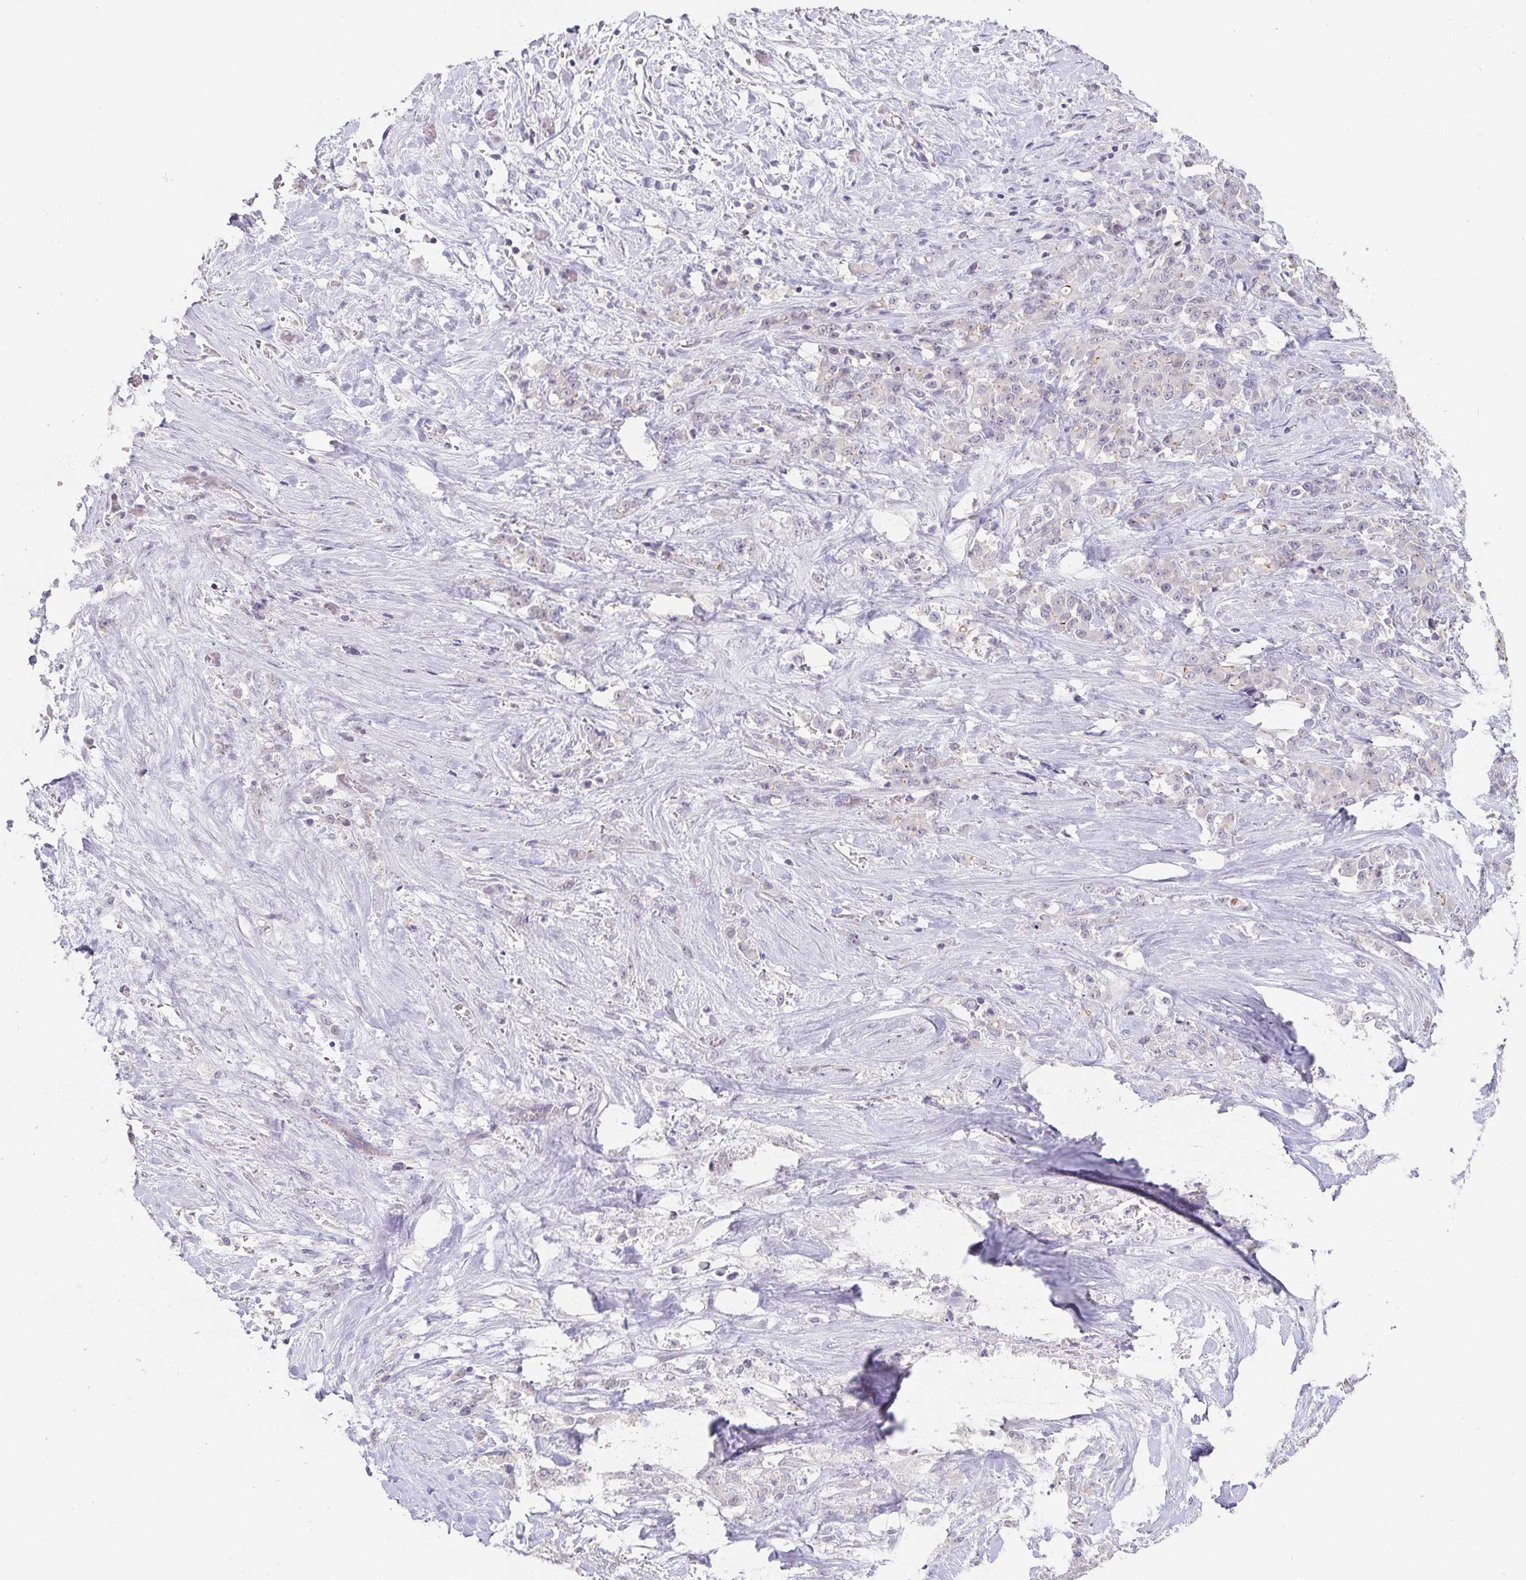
{"staining": {"intensity": "negative", "quantity": "none", "location": "none"}, "tissue": "stomach cancer", "cell_type": "Tumor cells", "image_type": "cancer", "snomed": [{"axis": "morphology", "description": "Adenocarcinoma, NOS"}, {"axis": "topography", "description": "Stomach"}], "caption": "This histopathology image is of stomach adenocarcinoma stained with immunohistochemistry to label a protein in brown with the nuclei are counter-stained blue. There is no expression in tumor cells. (Stains: DAB (3,3'-diaminobenzidine) IHC with hematoxylin counter stain, Microscopy: brightfield microscopy at high magnification).", "gene": "PDX1", "patient": {"sex": "female", "age": 76}}